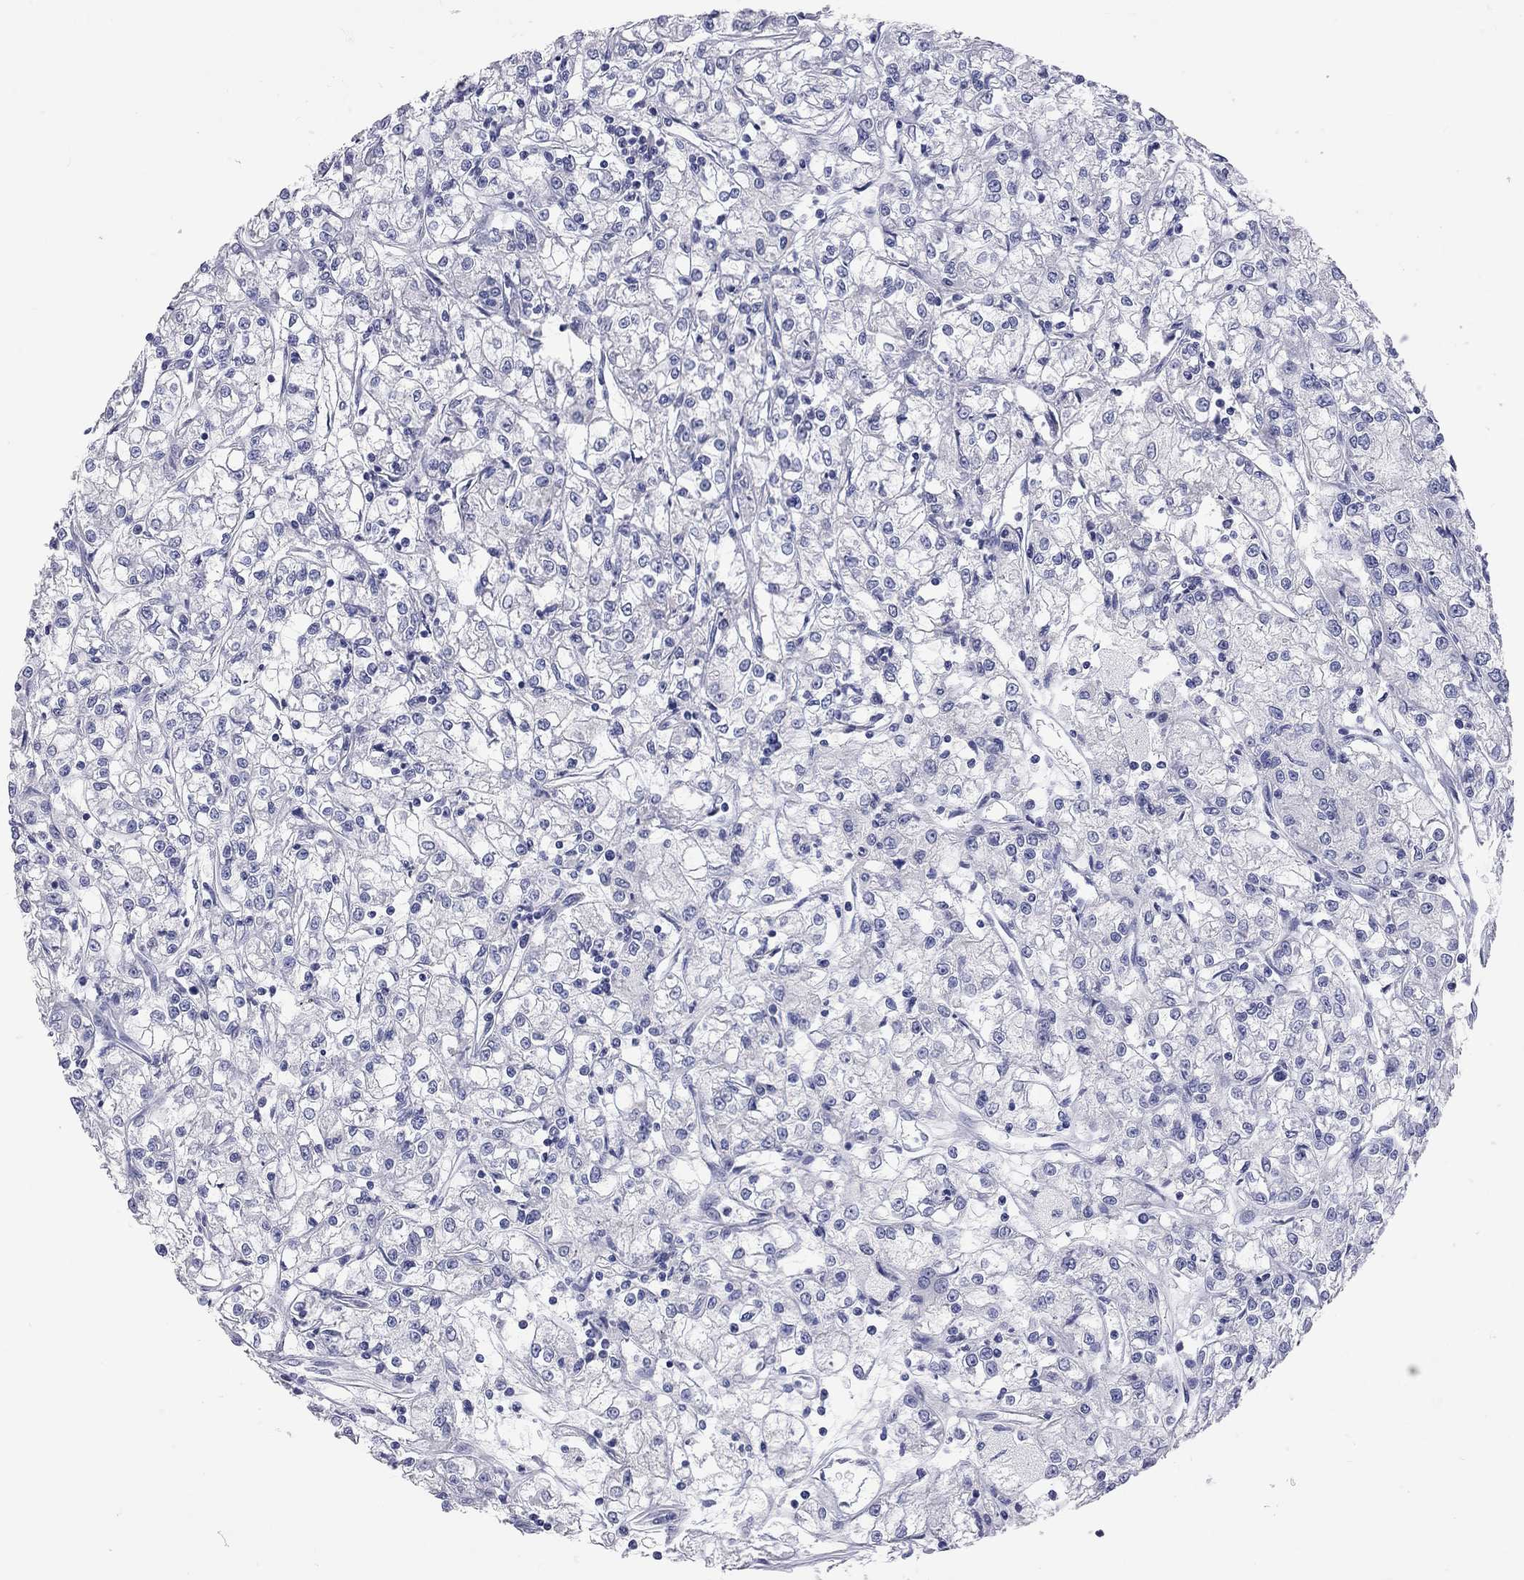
{"staining": {"intensity": "negative", "quantity": "none", "location": "none"}, "tissue": "renal cancer", "cell_type": "Tumor cells", "image_type": "cancer", "snomed": [{"axis": "morphology", "description": "Adenocarcinoma, NOS"}, {"axis": "topography", "description": "Kidney"}], "caption": "This is a histopathology image of IHC staining of renal cancer, which shows no staining in tumor cells.", "gene": "OPRK1", "patient": {"sex": "female", "age": 59}}